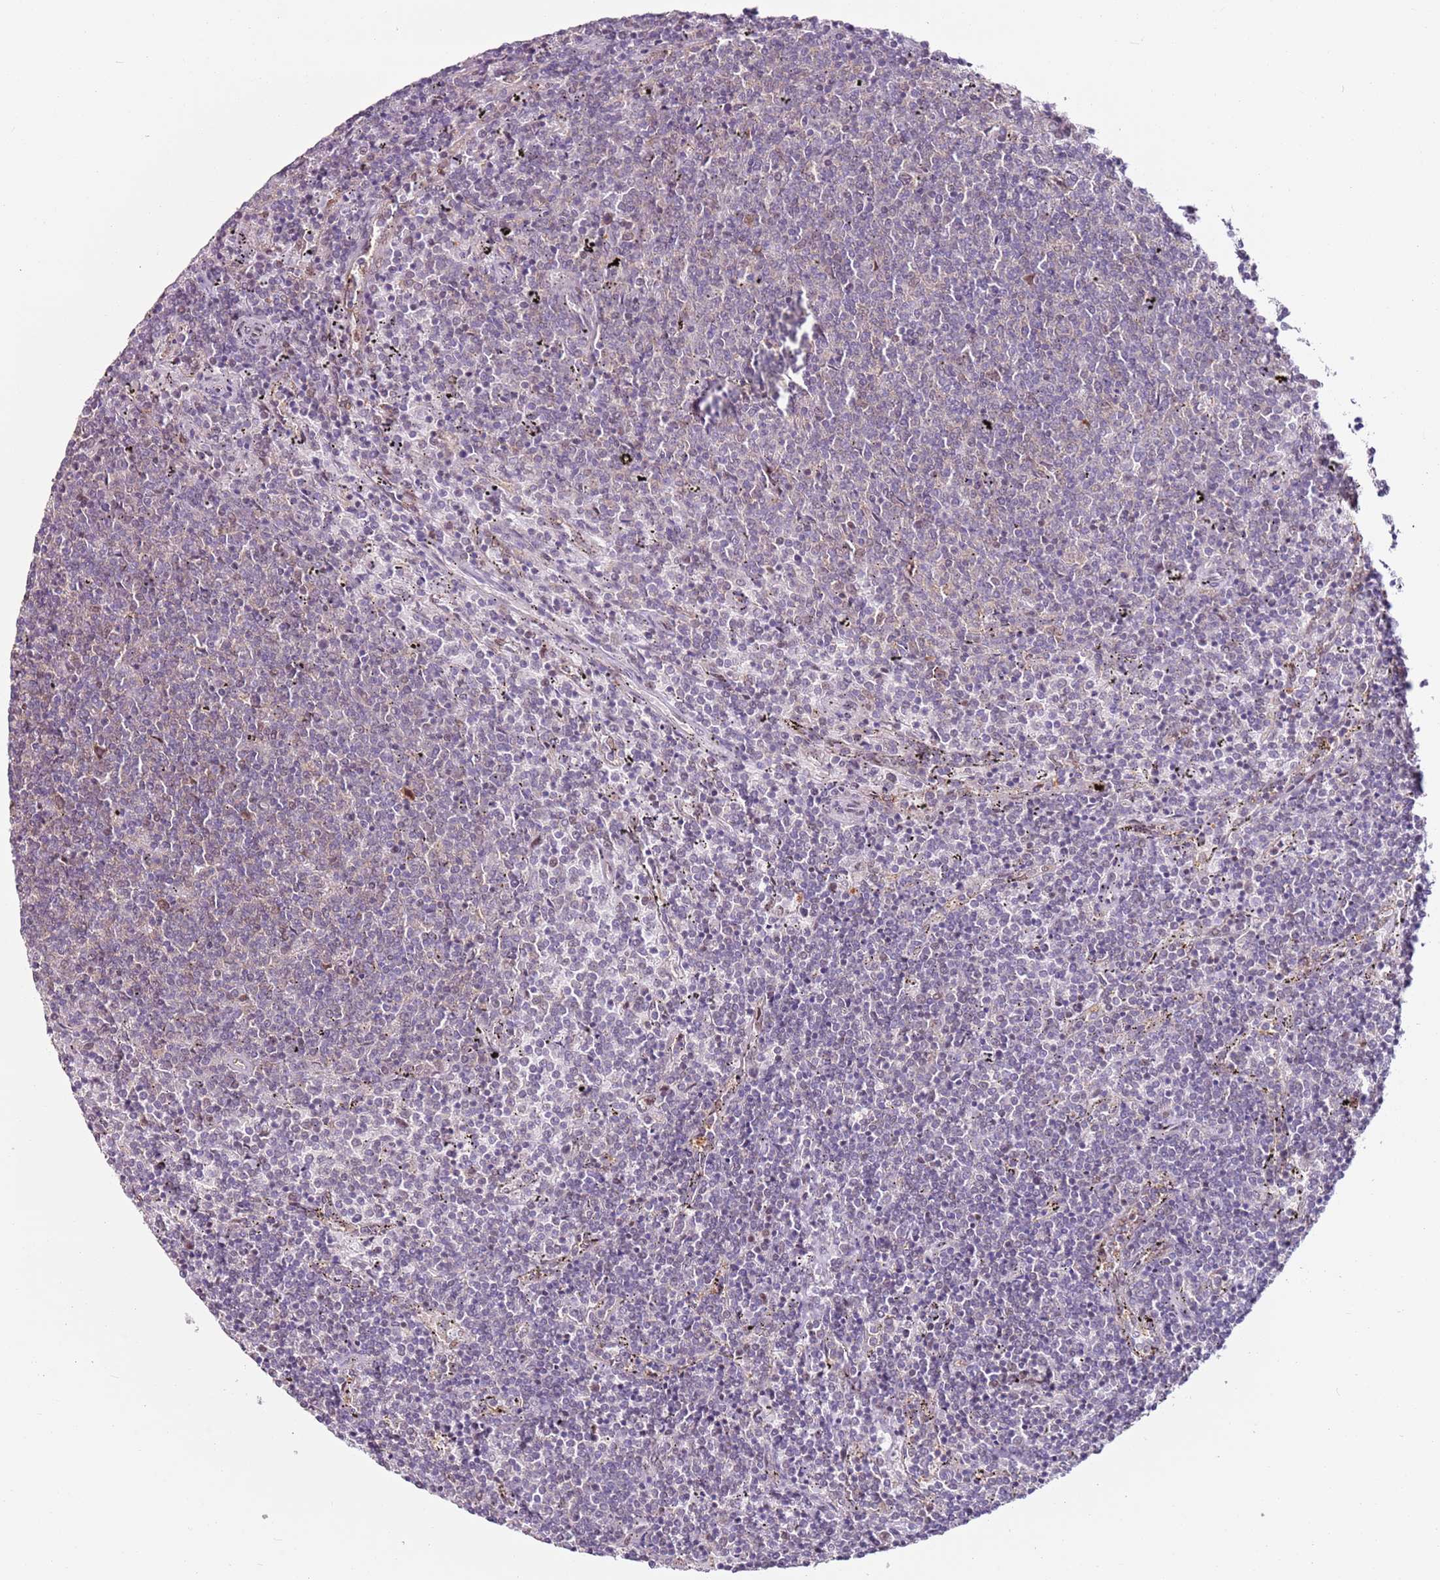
{"staining": {"intensity": "negative", "quantity": "none", "location": "none"}, "tissue": "lymphoma", "cell_type": "Tumor cells", "image_type": "cancer", "snomed": [{"axis": "morphology", "description": "Malignant lymphoma, non-Hodgkin's type, Low grade"}, {"axis": "topography", "description": "Spleen"}], "caption": "IHC histopathology image of neoplastic tissue: low-grade malignant lymphoma, non-Hodgkin's type stained with DAB (3,3'-diaminobenzidine) displays no significant protein staining in tumor cells.", "gene": "PSMD4", "patient": {"sex": "female", "age": 50}}